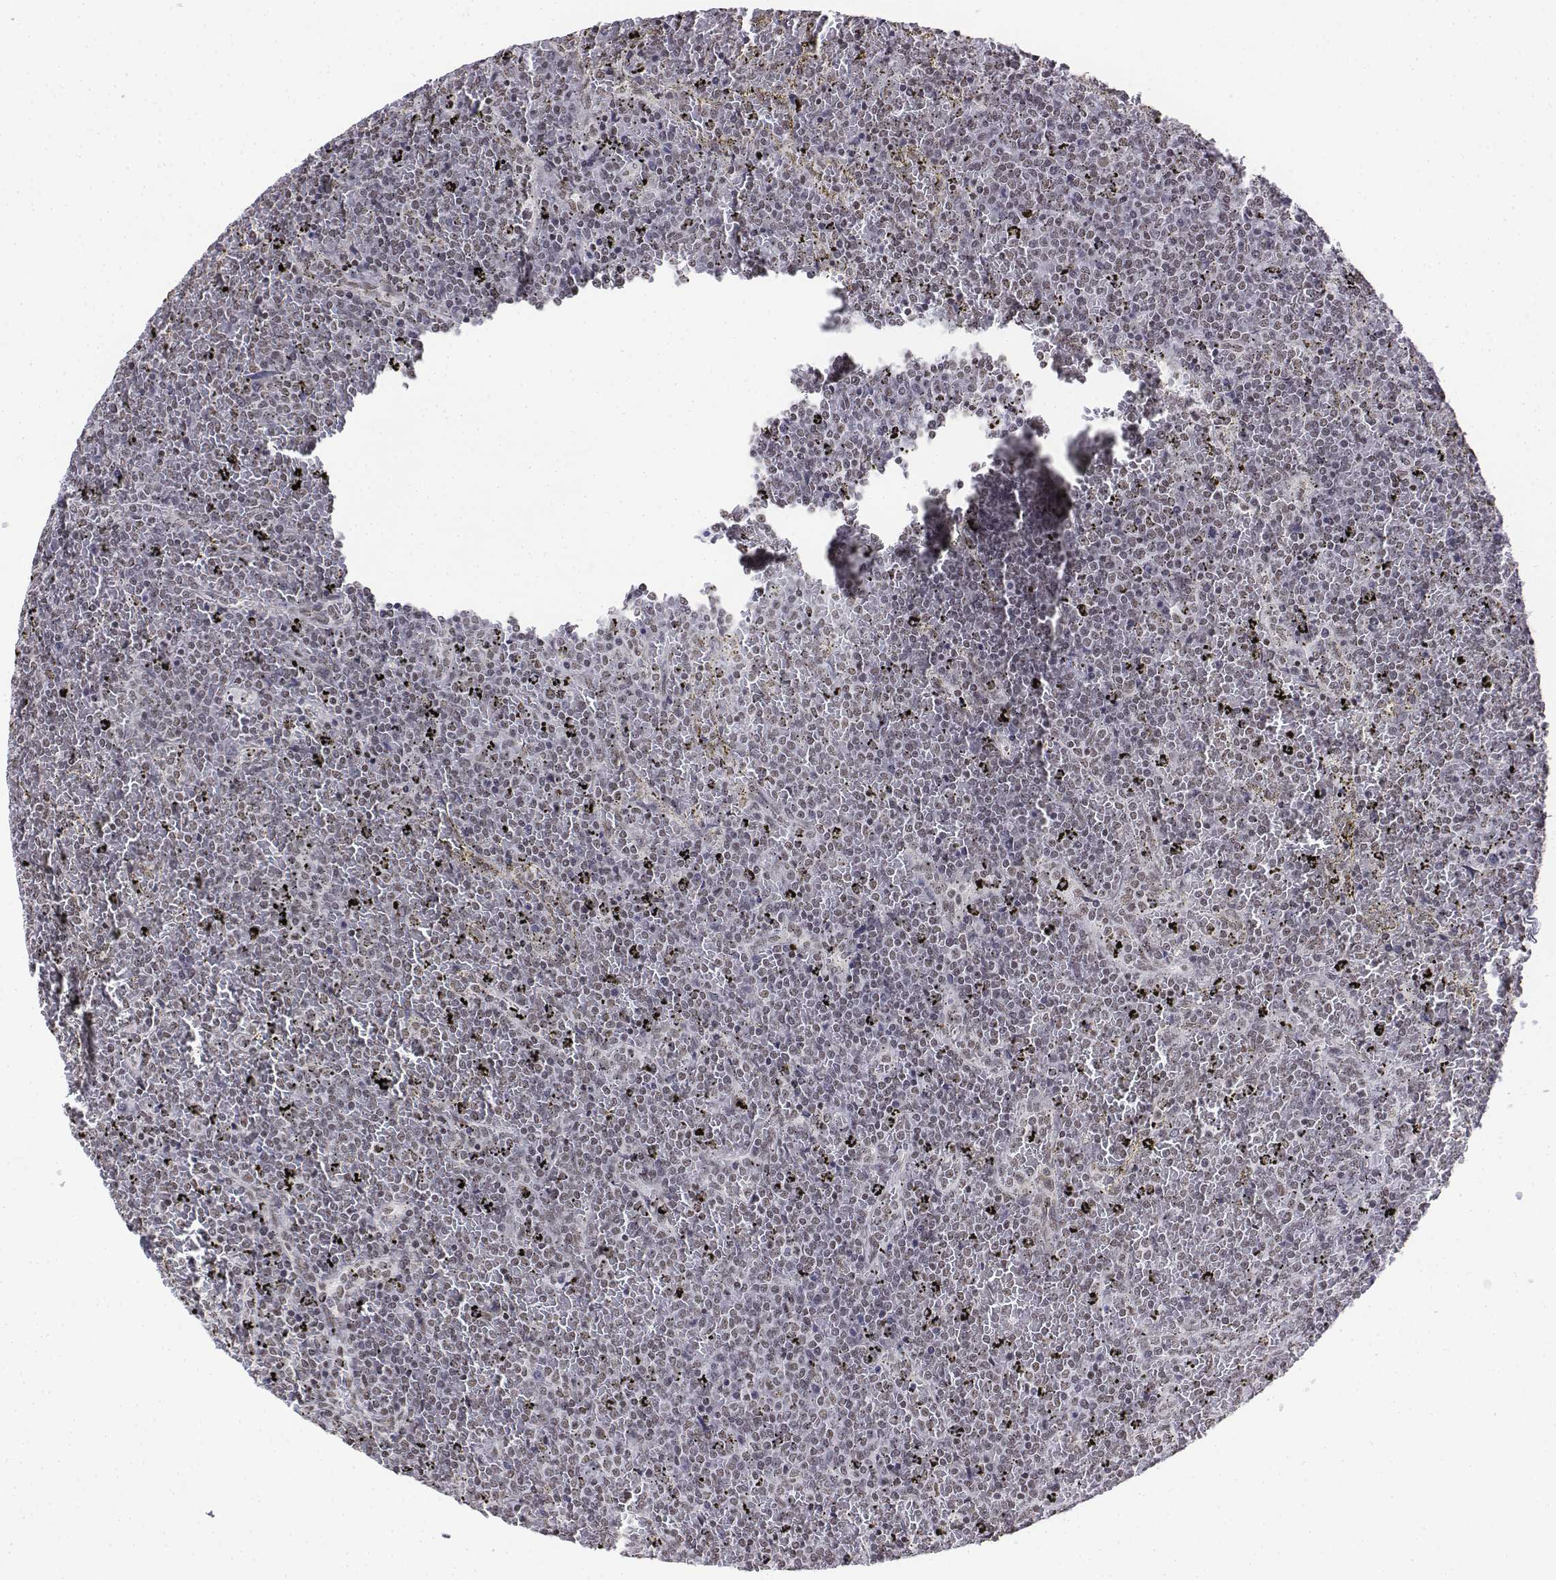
{"staining": {"intensity": "weak", "quantity": ">75%", "location": "nuclear"}, "tissue": "lymphoma", "cell_type": "Tumor cells", "image_type": "cancer", "snomed": [{"axis": "morphology", "description": "Malignant lymphoma, non-Hodgkin's type, Low grade"}, {"axis": "topography", "description": "Spleen"}], "caption": "Immunohistochemical staining of human low-grade malignant lymphoma, non-Hodgkin's type shows weak nuclear protein staining in approximately >75% of tumor cells.", "gene": "SETD1A", "patient": {"sex": "female", "age": 77}}